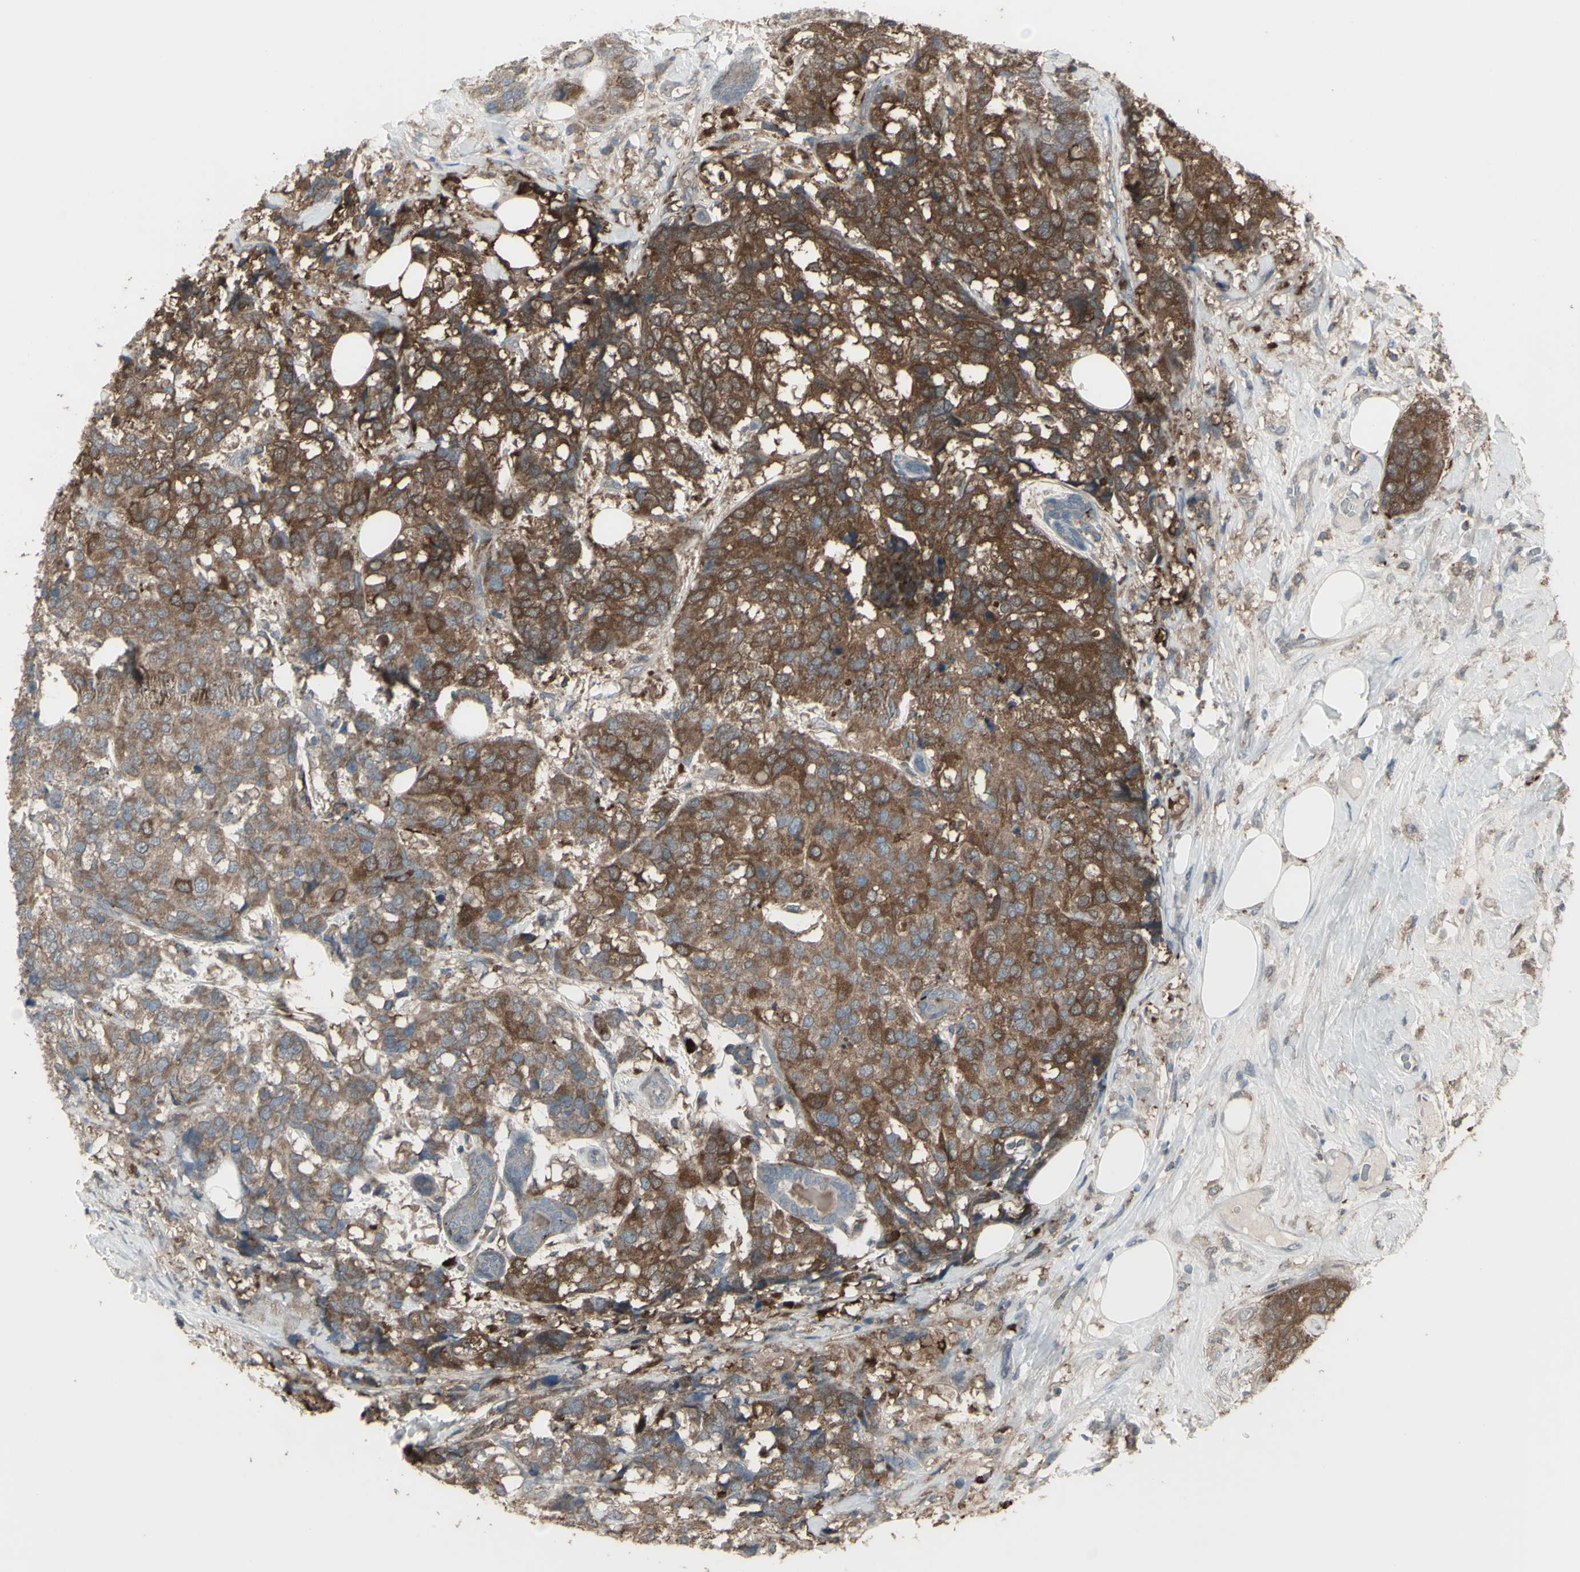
{"staining": {"intensity": "moderate", "quantity": "25%-75%", "location": "cytoplasmic/membranous"}, "tissue": "breast cancer", "cell_type": "Tumor cells", "image_type": "cancer", "snomed": [{"axis": "morphology", "description": "Lobular carcinoma"}, {"axis": "topography", "description": "Breast"}], "caption": "The histopathology image demonstrates a brown stain indicating the presence of a protein in the cytoplasmic/membranous of tumor cells in breast lobular carcinoma. (Brightfield microscopy of DAB IHC at high magnification).", "gene": "SMO", "patient": {"sex": "female", "age": 59}}